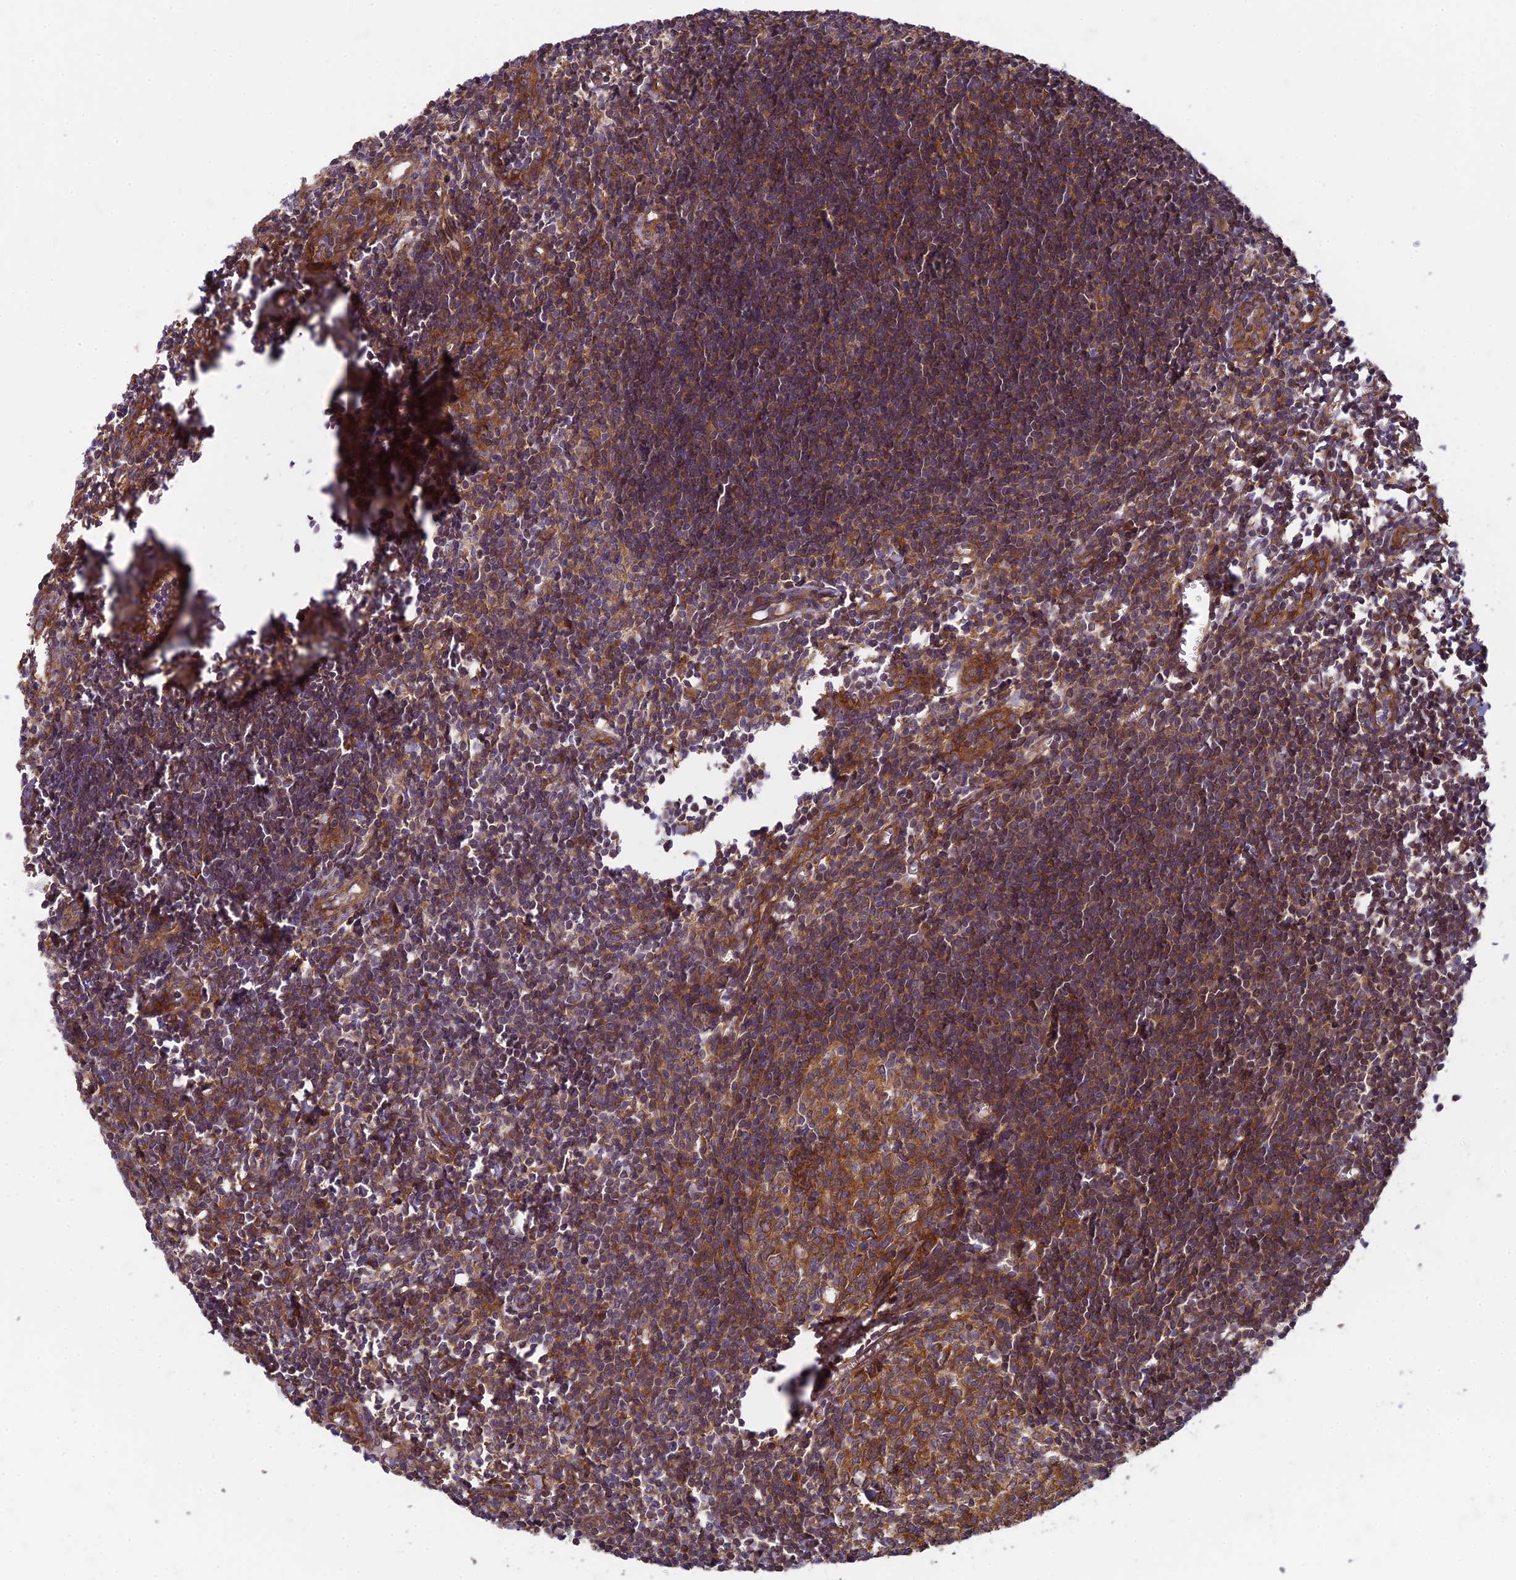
{"staining": {"intensity": "strong", "quantity": ">75%", "location": "cytoplasmic/membranous"}, "tissue": "lymph node", "cell_type": "Germinal center cells", "image_type": "normal", "snomed": [{"axis": "morphology", "description": "Normal tissue, NOS"}, {"axis": "morphology", "description": "Malignant melanoma, Metastatic site"}, {"axis": "topography", "description": "Lymph node"}], "caption": "A brown stain labels strong cytoplasmic/membranous expression of a protein in germinal center cells of benign human lymph node. (DAB IHC with brightfield microscopy, high magnification).", "gene": "TCF25", "patient": {"sex": "male", "age": 41}}